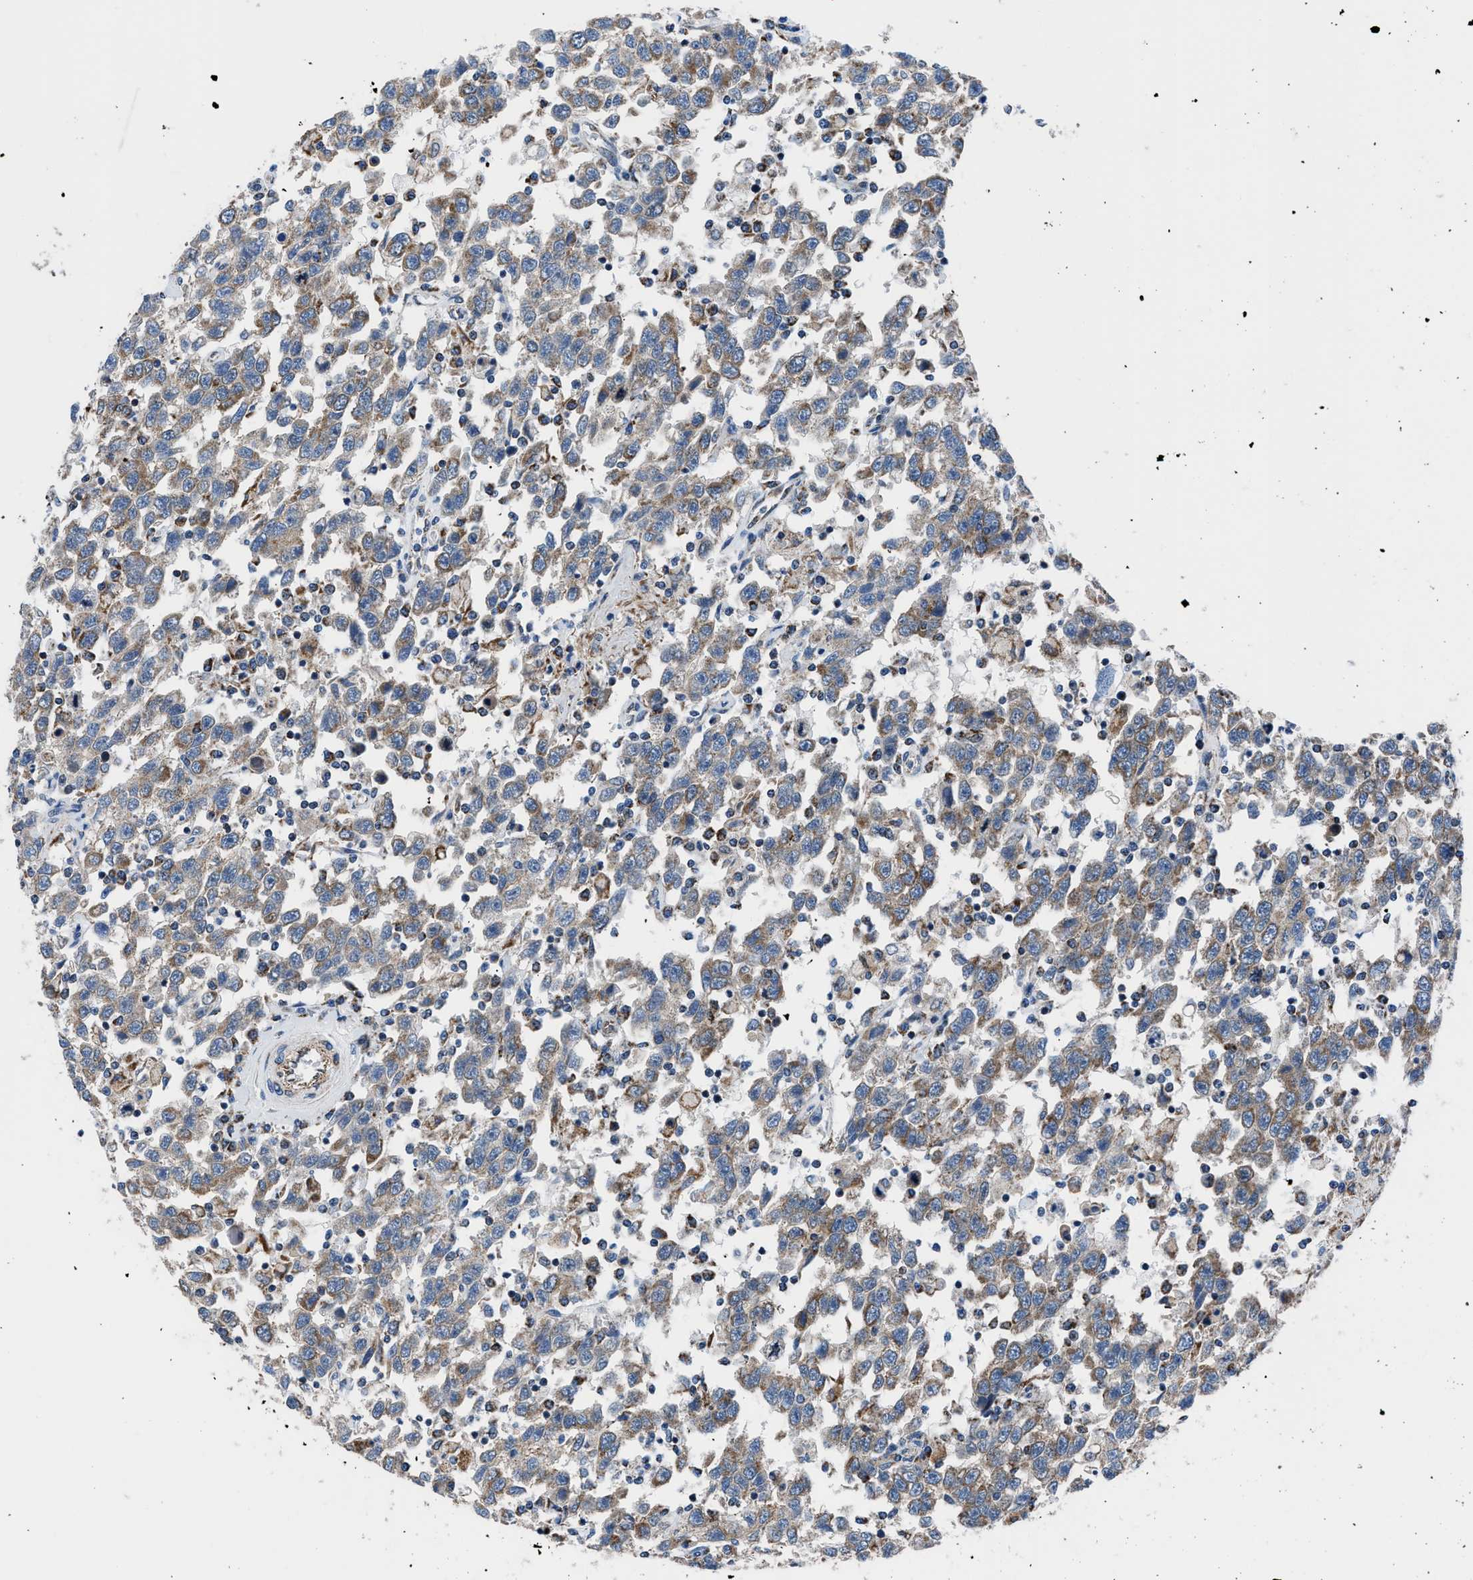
{"staining": {"intensity": "moderate", "quantity": ">75%", "location": "cytoplasmic/membranous"}, "tissue": "testis cancer", "cell_type": "Tumor cells", "image_type": "cancer", "snomed": [{"axis": "morphology", "description": "Seminoma, NOS"}, {"axis": "topography", "description": "Testis"}], "caption": "Moderate cytoplasmic/membranous expression for a protein is appreciated in about >75% of tumor cells of testis cancer (seminoma) using immunohistochemistry.", "gene": "LMO2", "patient": {"sex": "male", "age": 41}}